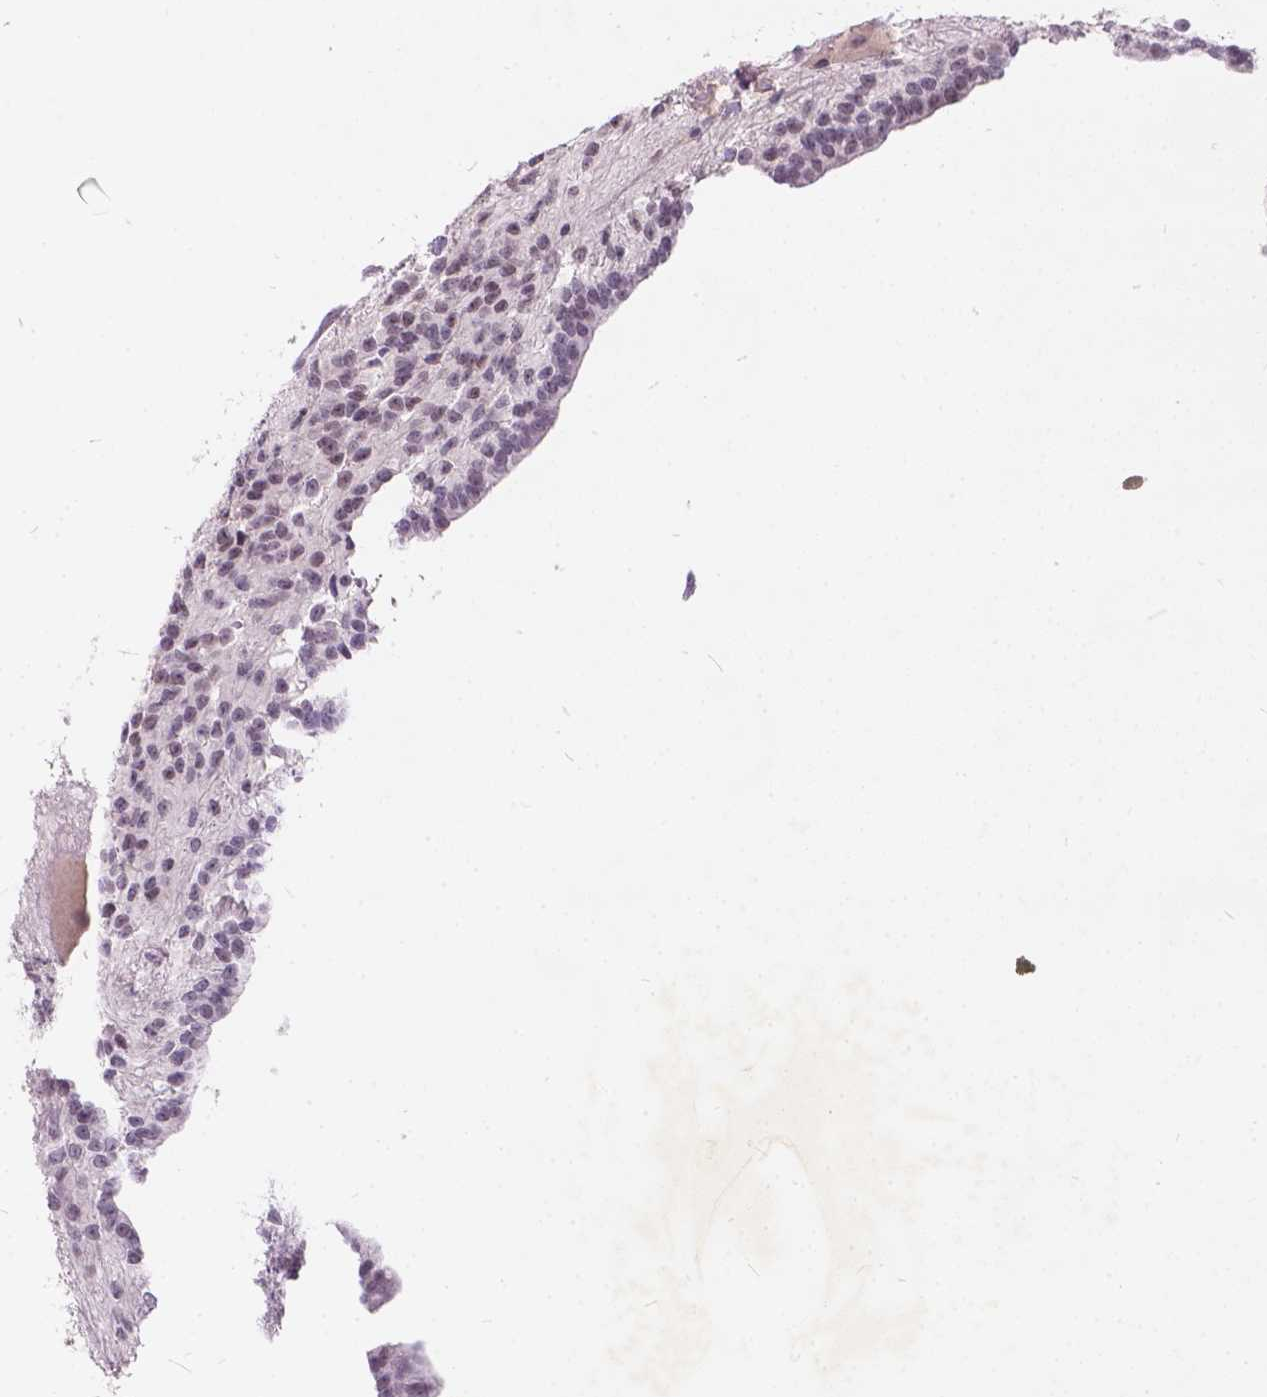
{"staining": {"intensity": "weak", "quantity": ">75%", "location": "nuclear"}, "tissue": "glioma", "cell_type": "Tumor cells", "image_type": "cancer", "snomed": [{"axis": "morphology", "description": "Glioma, malignant, Low grade"}, {"axis": "topography", "description": "Brain"}], "caption": "The immunohistochemical stain highlights weak nuclear staining in tumor cells of glioma tissue.", "gene": "FAM53A", "patient": {"sex": "male", "age": 31}}